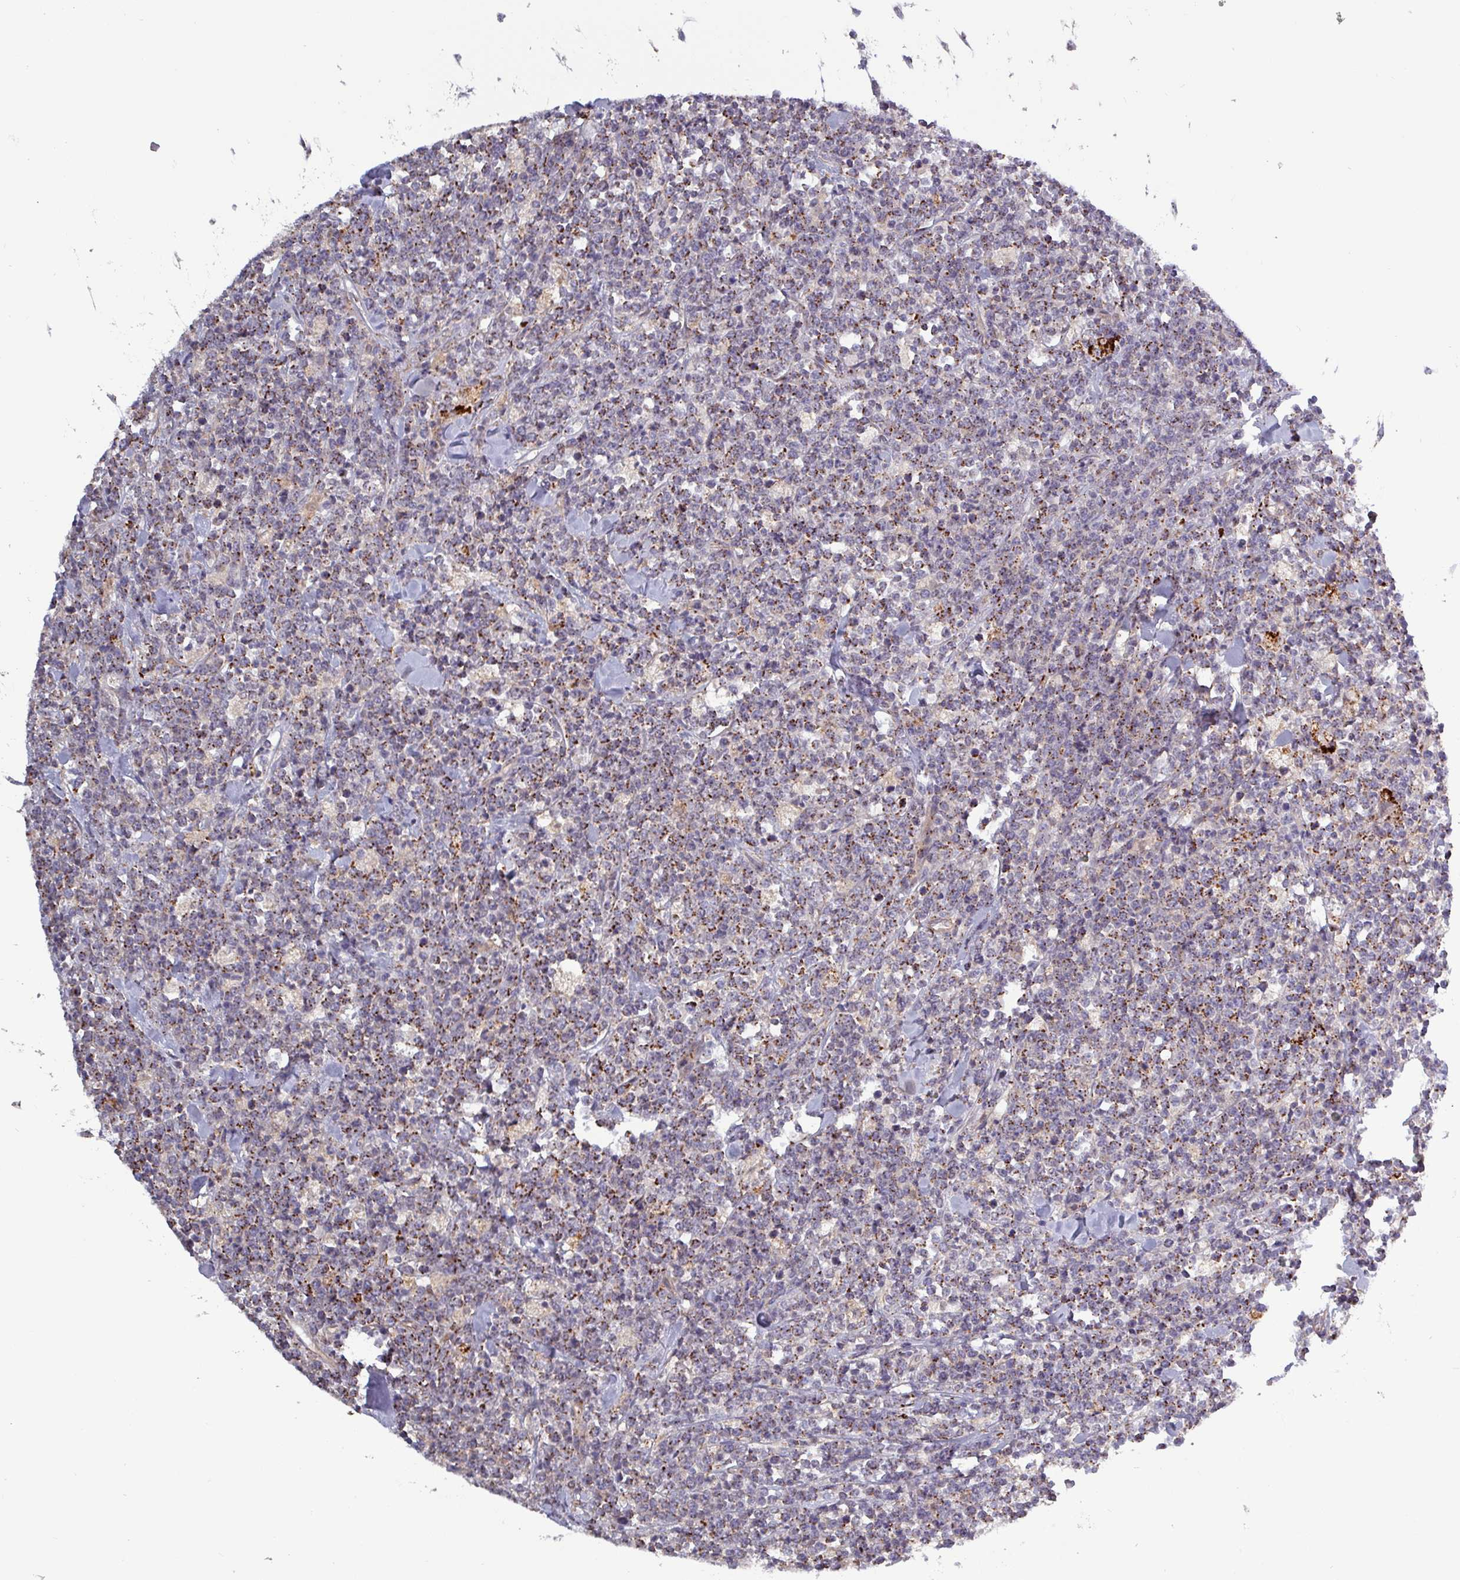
{"staining": {"intensity": "moderate", "quantity": "25%-75%", "location": "cytoplasmic/membranous"}, "tissue": "lymphoma", "cell_type": "Tumor cells", "image_type": "cancer", "snomed": [{"axis": "morphology", "description": "Malignant lymphoma, non-Hodgkin's type, High grade"}, {"axis": "topography", "description": "Small intestine"}, {"axis": "topography", "description": "Colon"}], "caption": "High-grade malignant lymphoma, non-Hodgkin's type stained with a brown dye displays moderate cytoplasmic/membranous positive staining in about 25%-75% of tumor cells.", "gene": "PLIN2", "patient": {"sex": "male", "age": 8}}